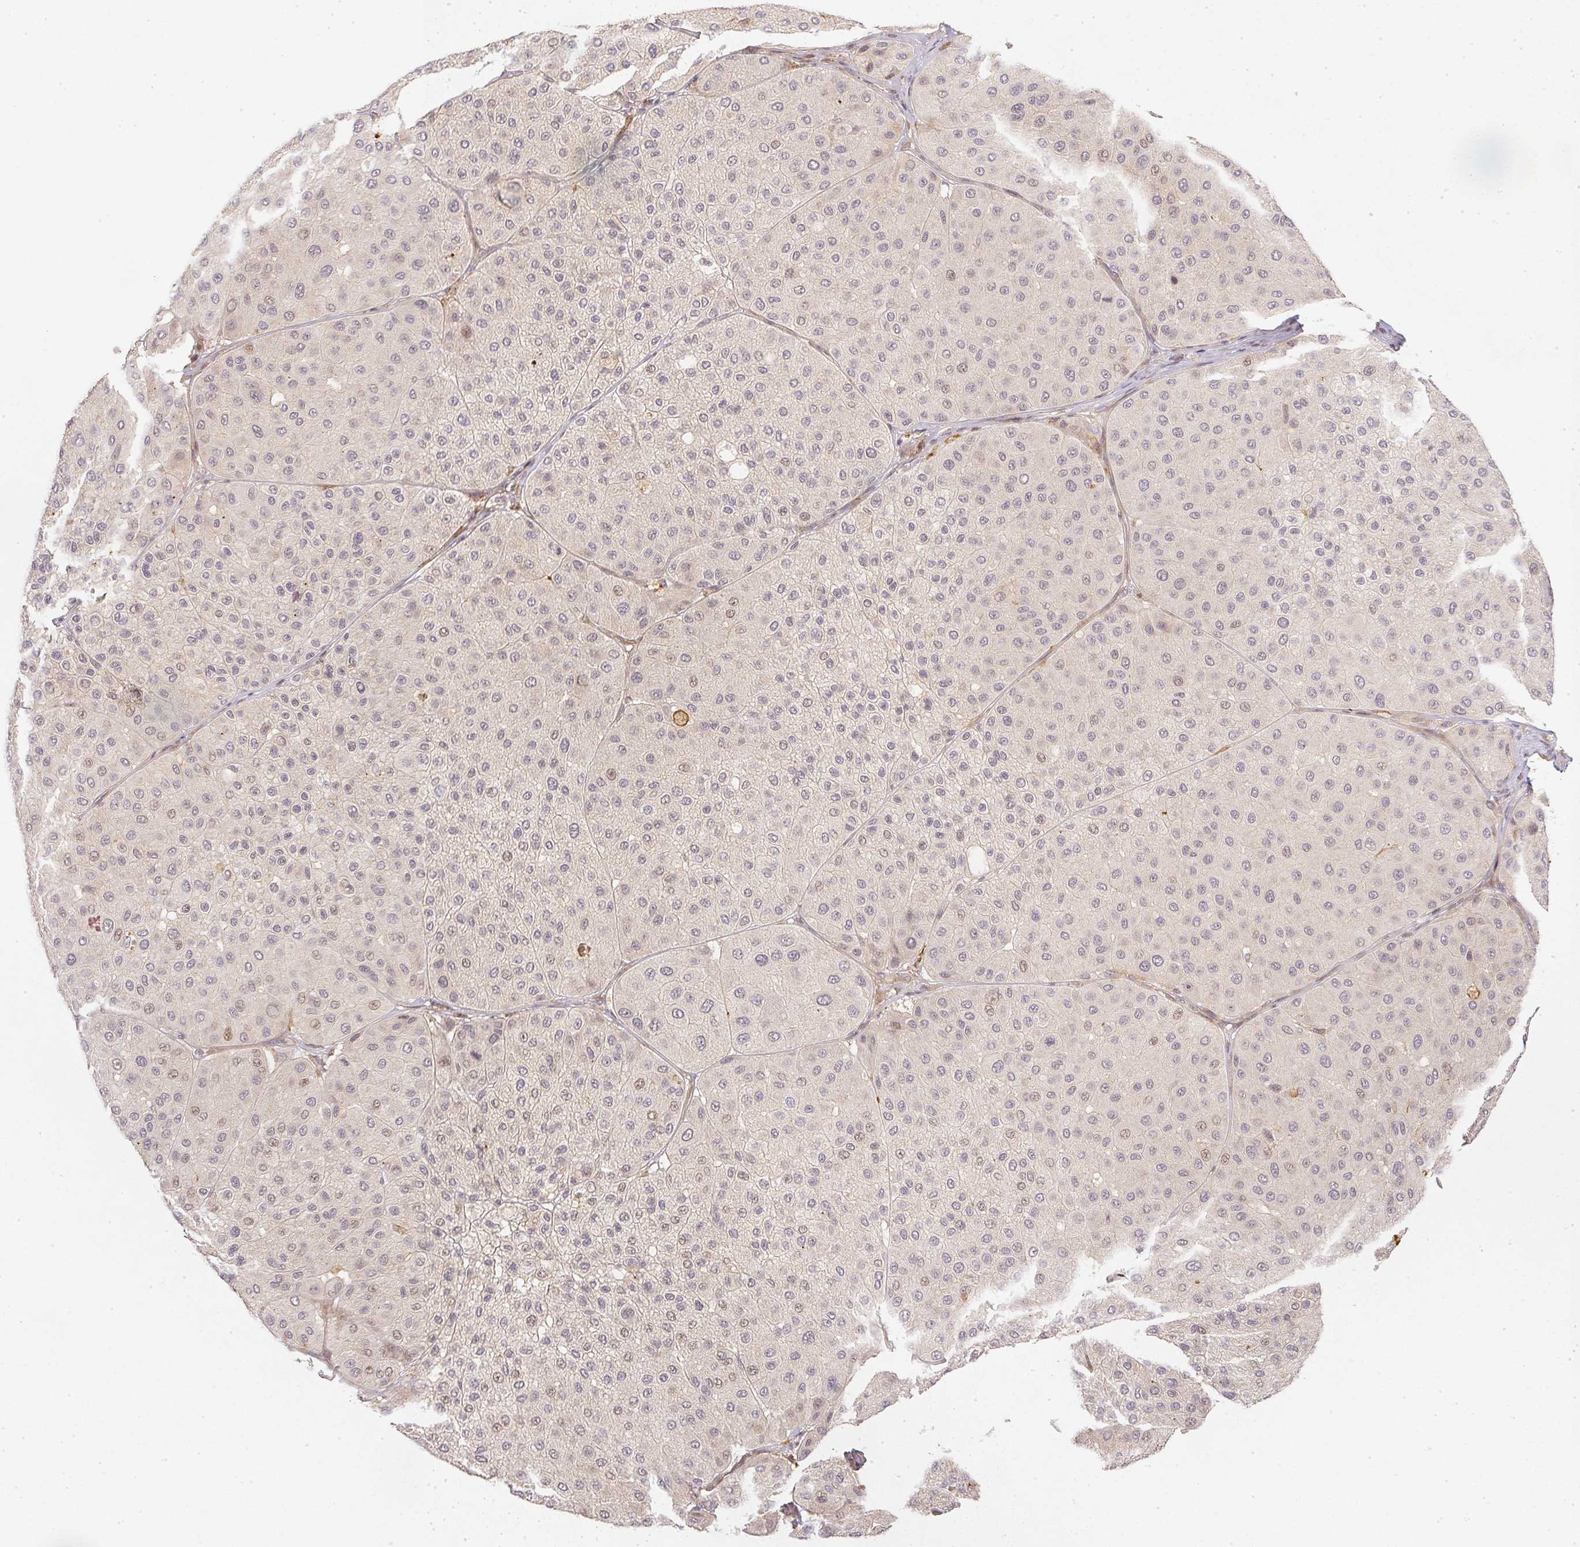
{"staining": {"intensity": "negative", "quantity": "none", "location": "none"}, "tissue": "melanoma", "cell_type": "Tumor cells", "image_type": "cancer", "snomed": [{"axis": "morphology", "description": "Malignant melanoma, Metastatic site"}, {"axis": "topography", "description": "Smooth muscle"}], "caption": "This micrograph is of malignant melanoma (metastatic site) stained with IHC to label a protein in brown with the nuclei are counter-stained blue. There is no positivity in tumor cells.", "gene": "SERPINE1", "patient": {"sex": "male", "age": 41}}